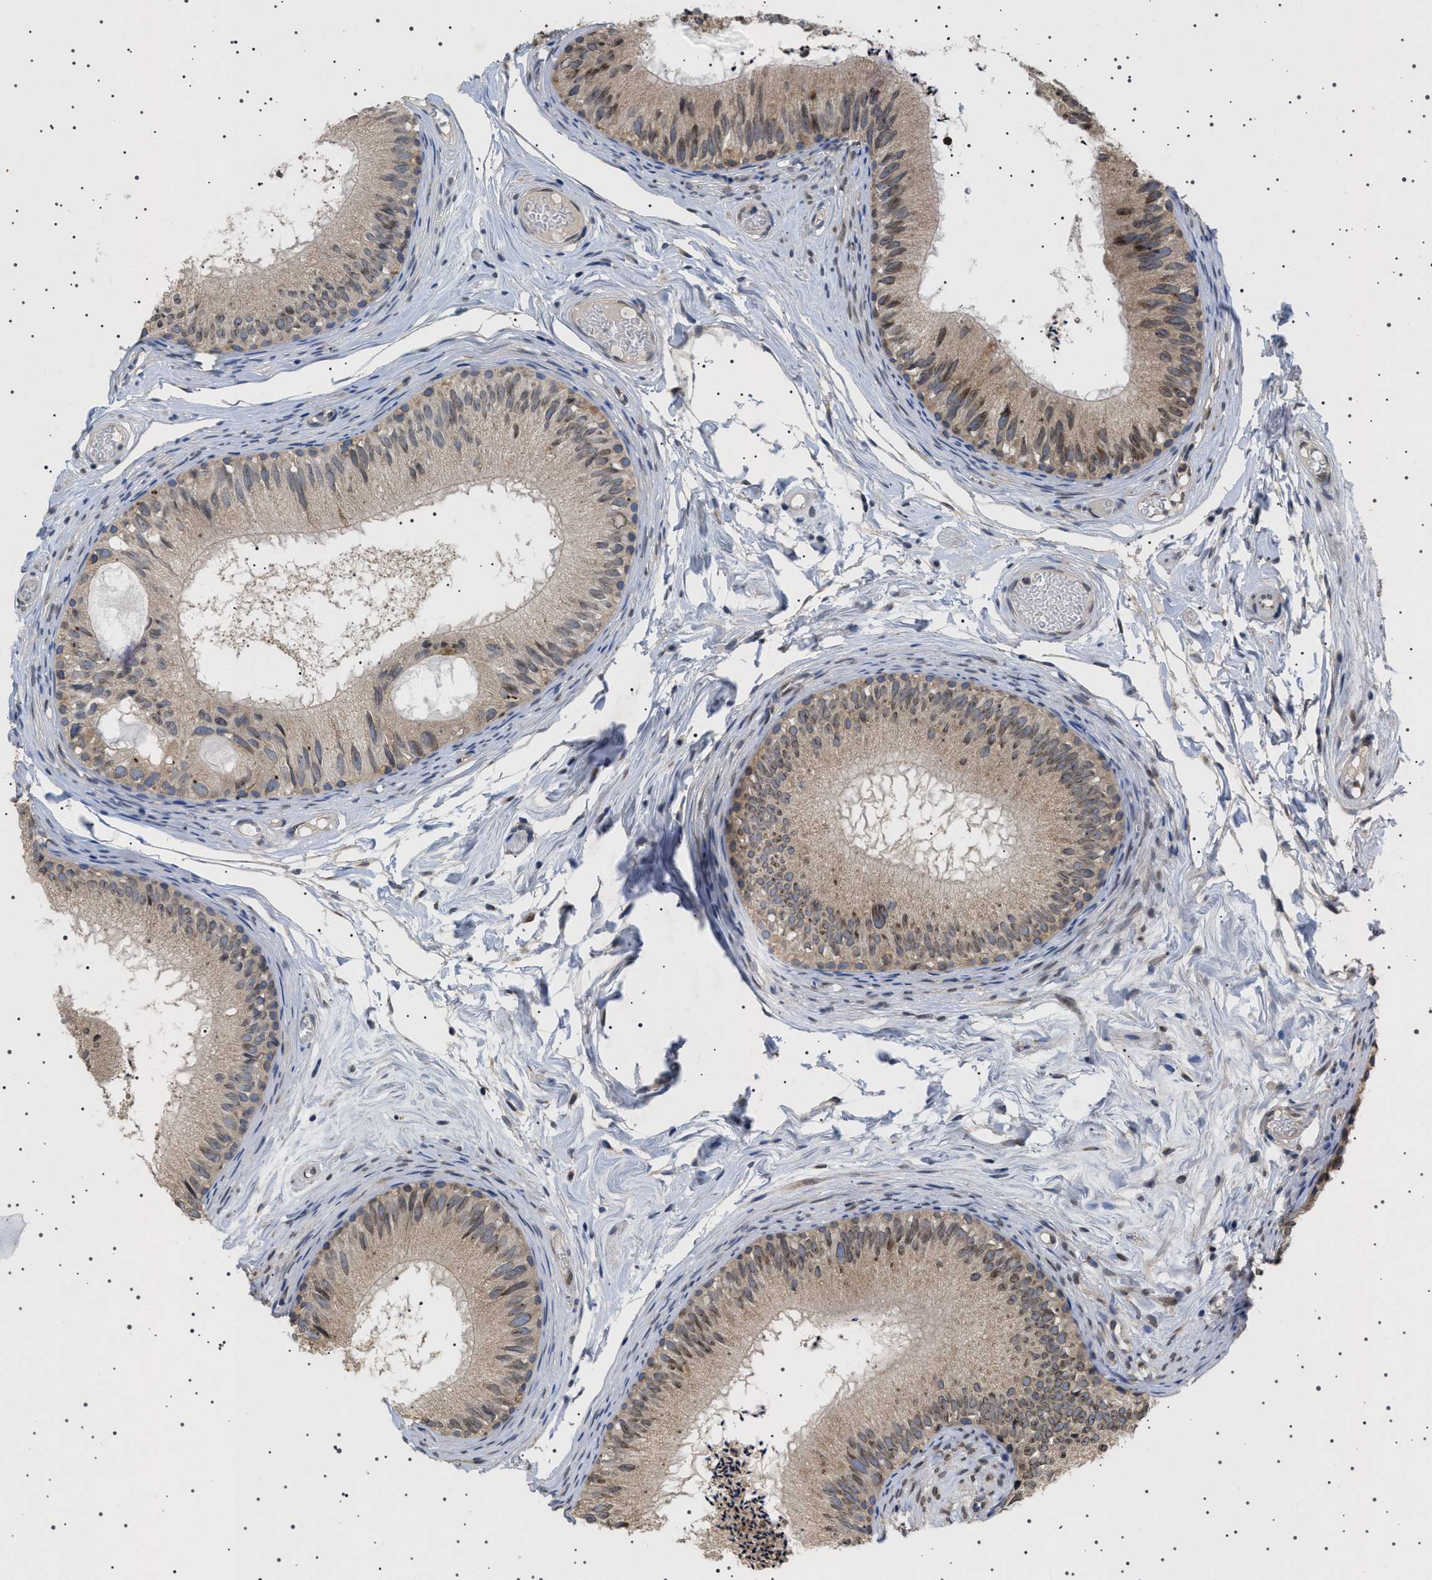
{"staining": {"intensity": "weak", "quantity": "25%-75%", "location": "cytoplasmic/membranous,nuclear"}, "tissue": "epididymis", "cell_type": "Glandular cells", "image_type": "normal", "snomed": [{"axis": "morphology", "description": "Normal tissue, NOS"}, {"axis": "topography", "description": "Epididymis"}], "caption": "A low amount of weak cytoplasmic/membranous,nuclear positivity is seen in about 25%-75% of glandular cells in unremarkable epididymis. (brown staining indicates protein expression, while blue staining denotes nuclei).", "gene": "NUP93", "patient": {"sex": "male", "age": 46}}